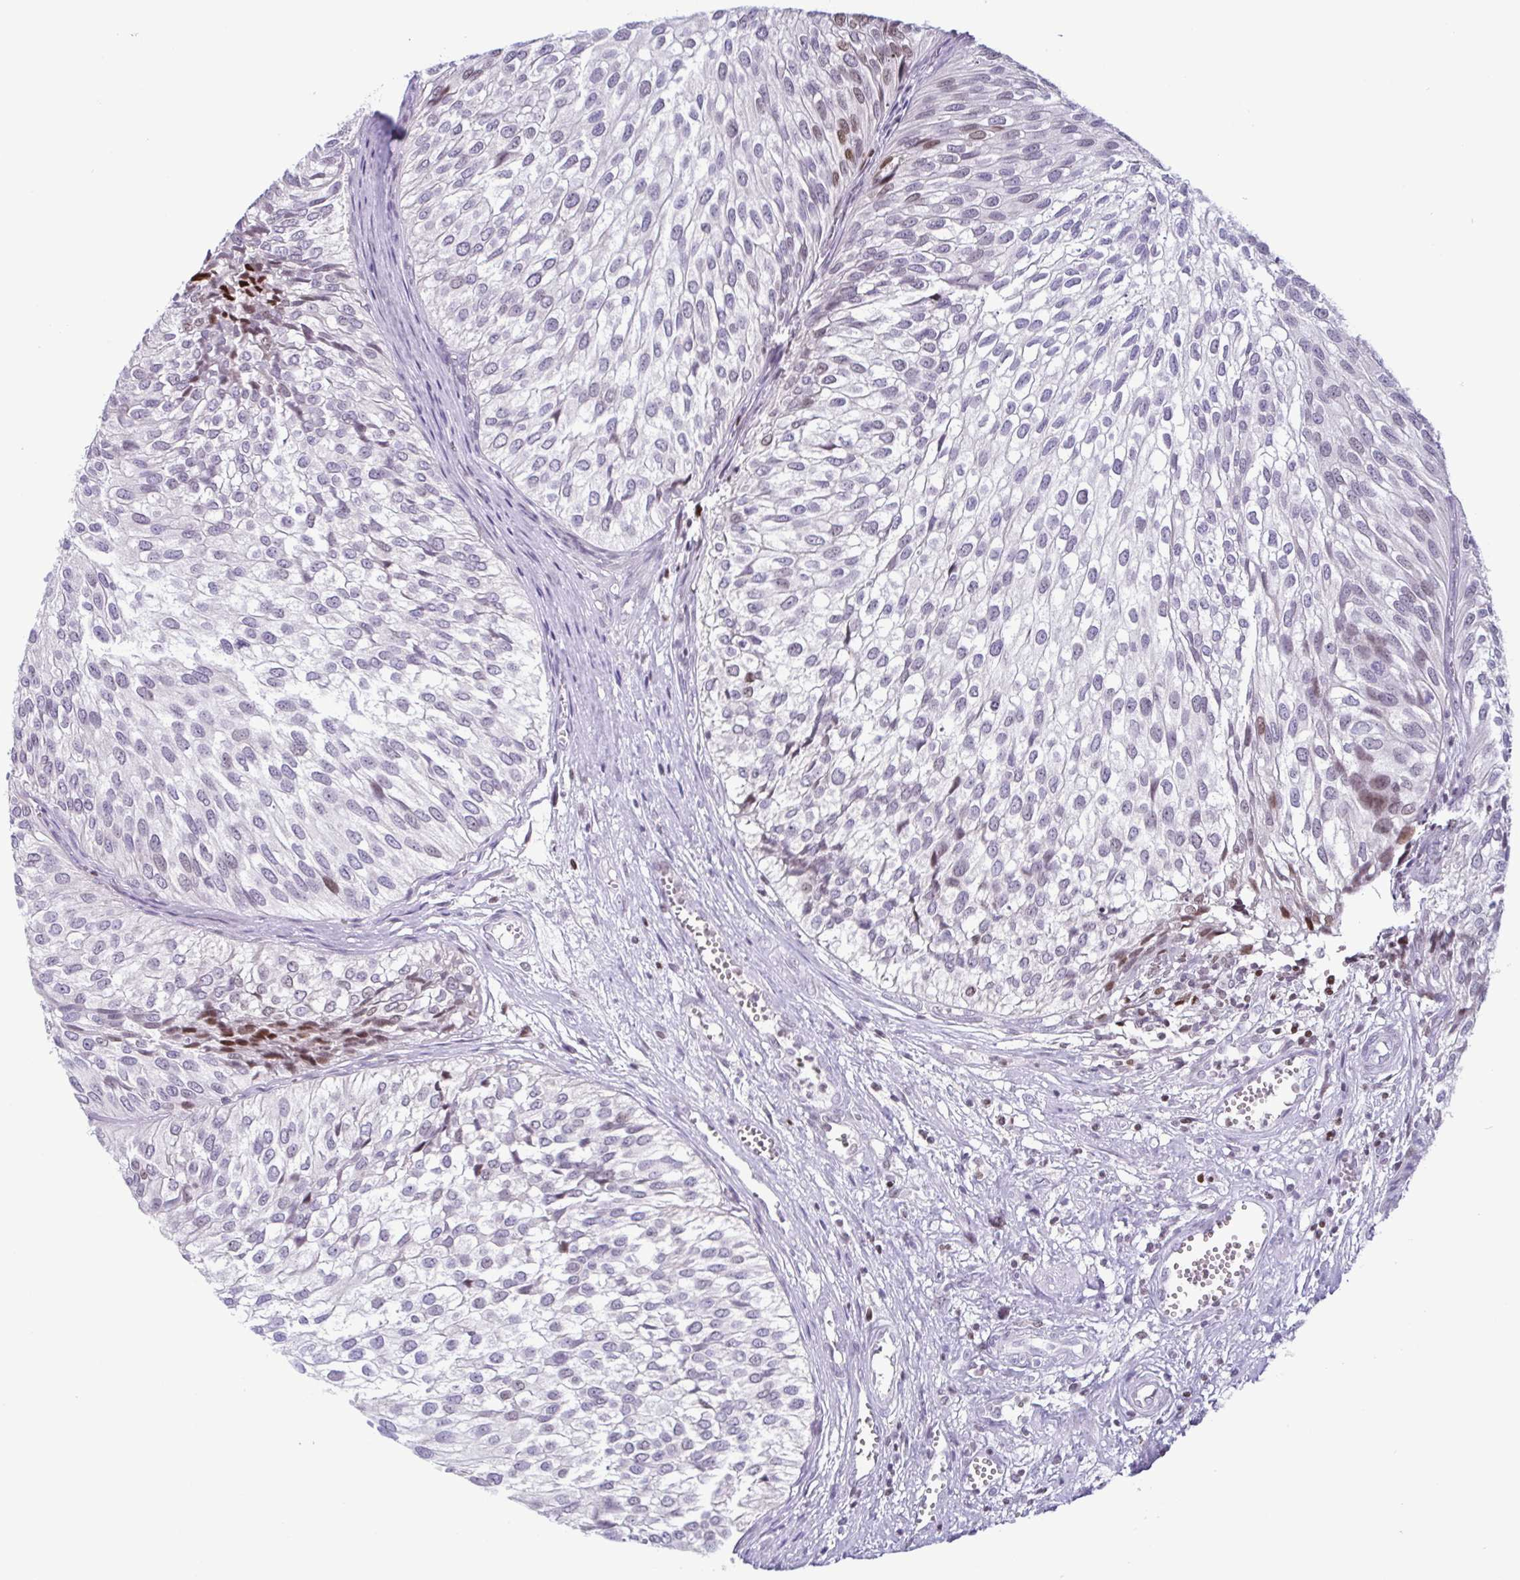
{"staining": {"intensity": "moderate", "quantity": "<25%", "location": "nuclear"}, "tissue": "urothelial cancer", "cell_type": "Tumor cells", "image_type": "cancer", "snomed": [{"axis": "morphology", "description": "Urothelial carcinoma, Low grade"}, {"axis": "topography", "description": "Urinary bladder"}], "caption": "Approximately <25% of tumor cells in urothelial cancer show moderate nuclear protein expression as visualized by brown immunohistochemical staining.", "gene": "IRF1", "patient": {"sex": "male", "age": 91}}